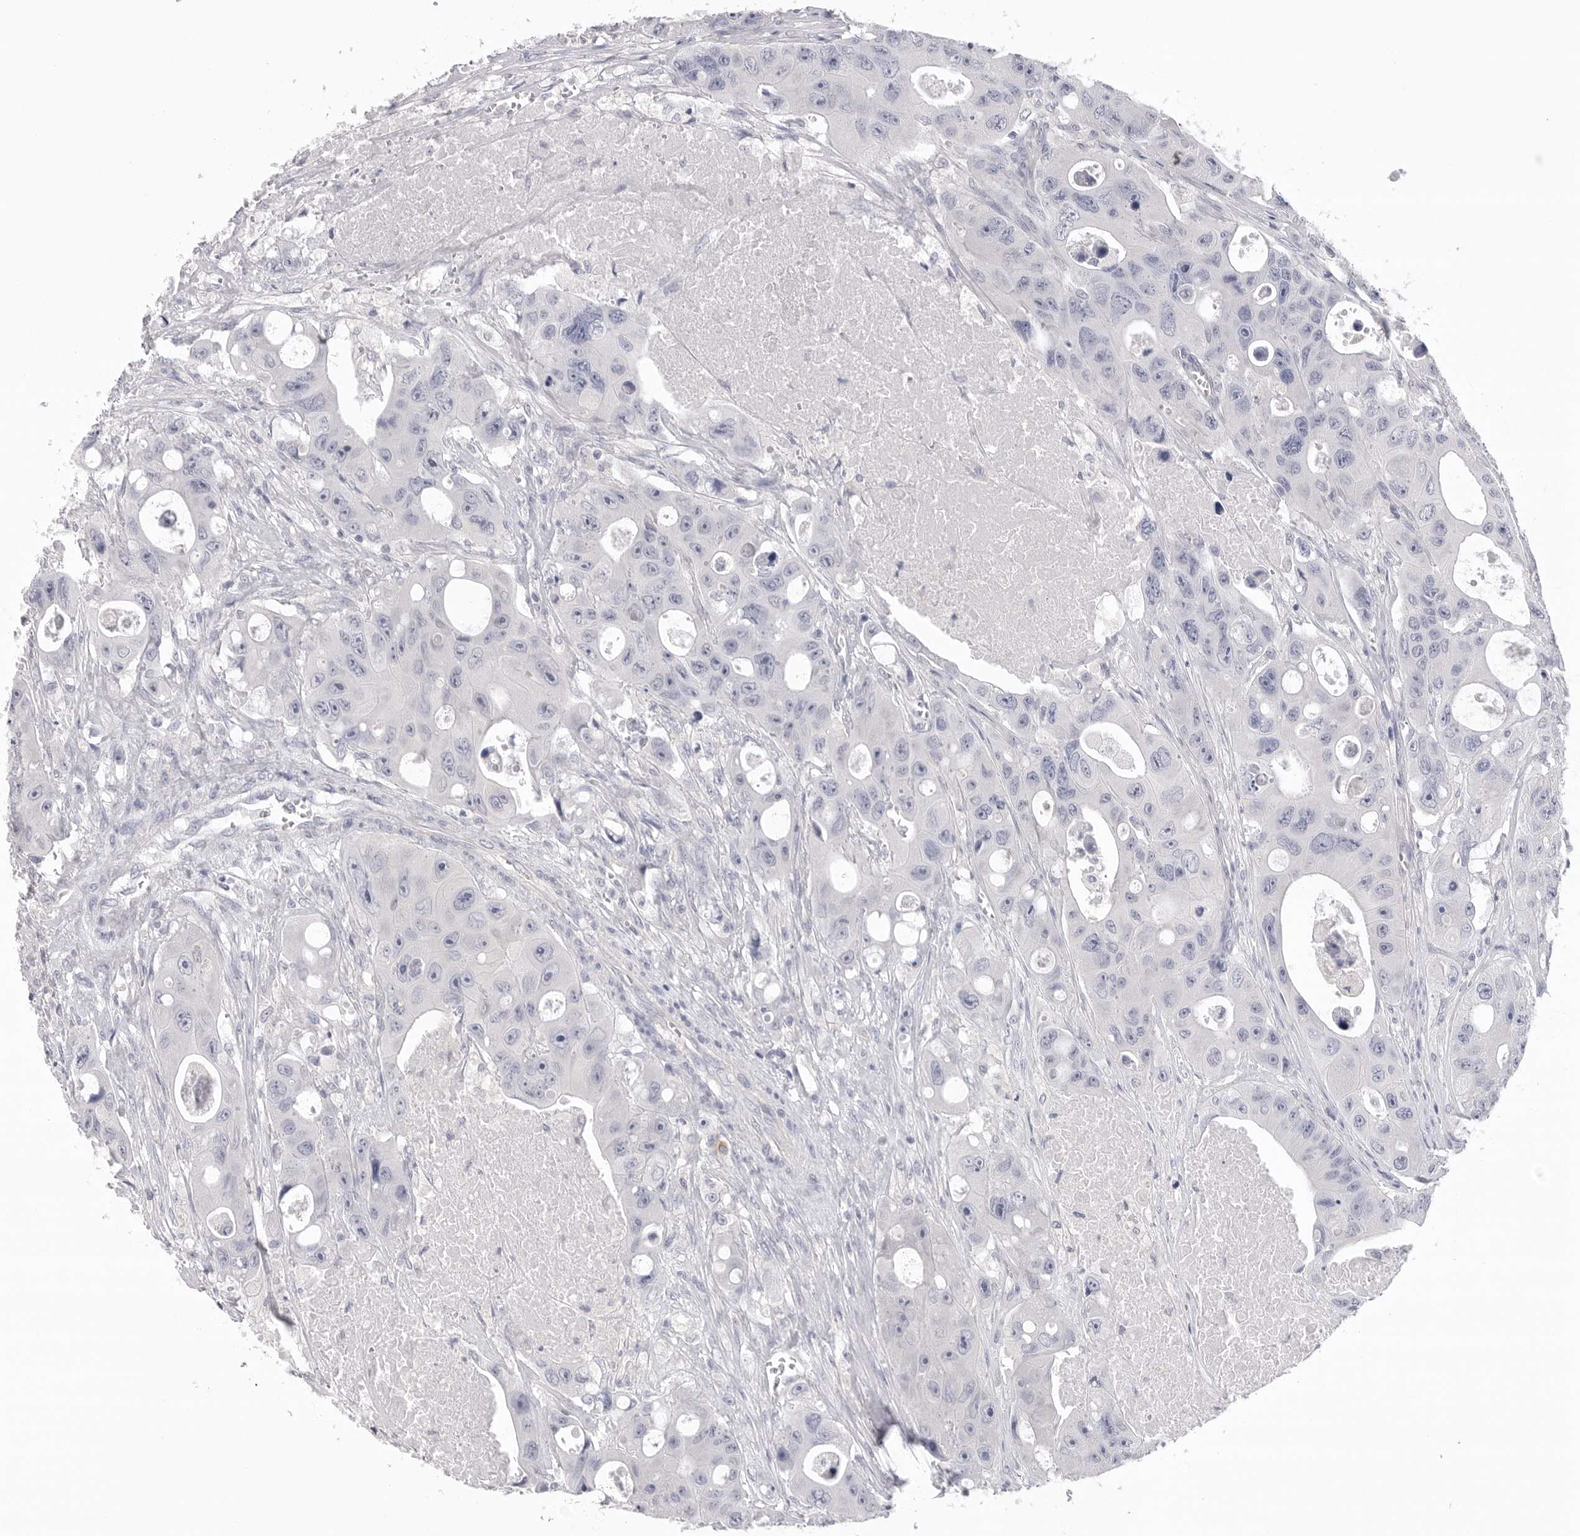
{"staining": {"intensity": "negative", "quantity": "none", "location": "none"}, "tissue": "colorectal cancer", "cell_type": "Tumor cells", "image_type": "cancer", "snomed": [{"axis": "morphology", "description": "Adenocarcinoma, NOS"}, {"axis": "topography", "description": "Colon"}], "caption": "Histopathology image shows no significant protein staining in tumor cells of colorectal cancer. (DAB immunohistochemistry visualized using brightfield microscopy, high magnification).", "gene": "DLGAP3", "patient": {"sex": "female", "age": 46}}